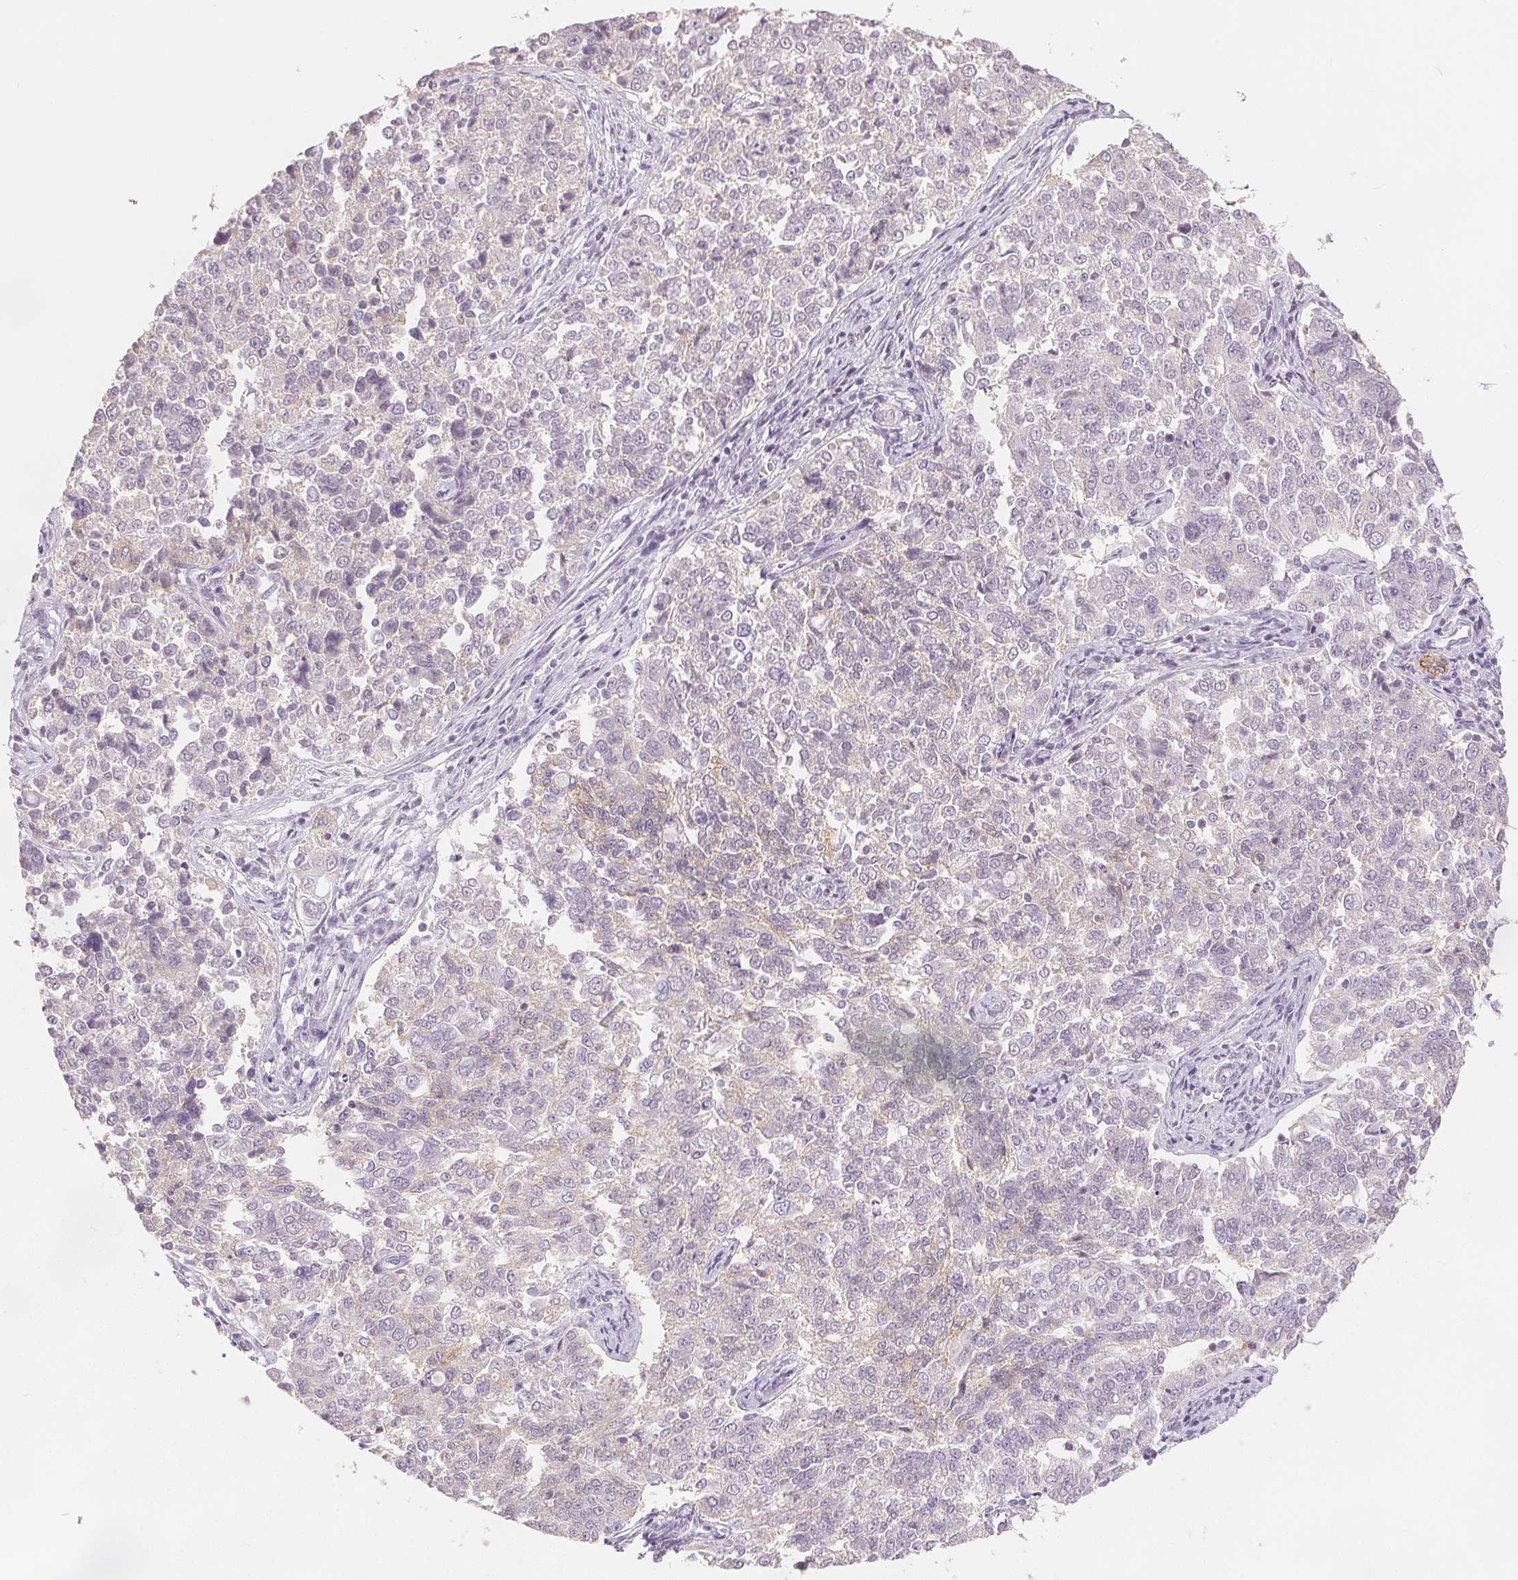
{"staining": {"intensity": "negative", "quantity": "none", "location": "none"}, "tissue": "endometrial cancer", "cell_type": "Tumor cells", "image_type": "cancer", "snomed": [{"axis": "morphology", "description": "Adenocarcinoma, NOS"}, {"axis": "topography", "description": "Endometrium"}], "caption": "Histopathology image shows no protein positivity in tumor cells of endometrial cancer tissue.", "gene": "CA12", "patient": {"sex": "female", "age": 43}}